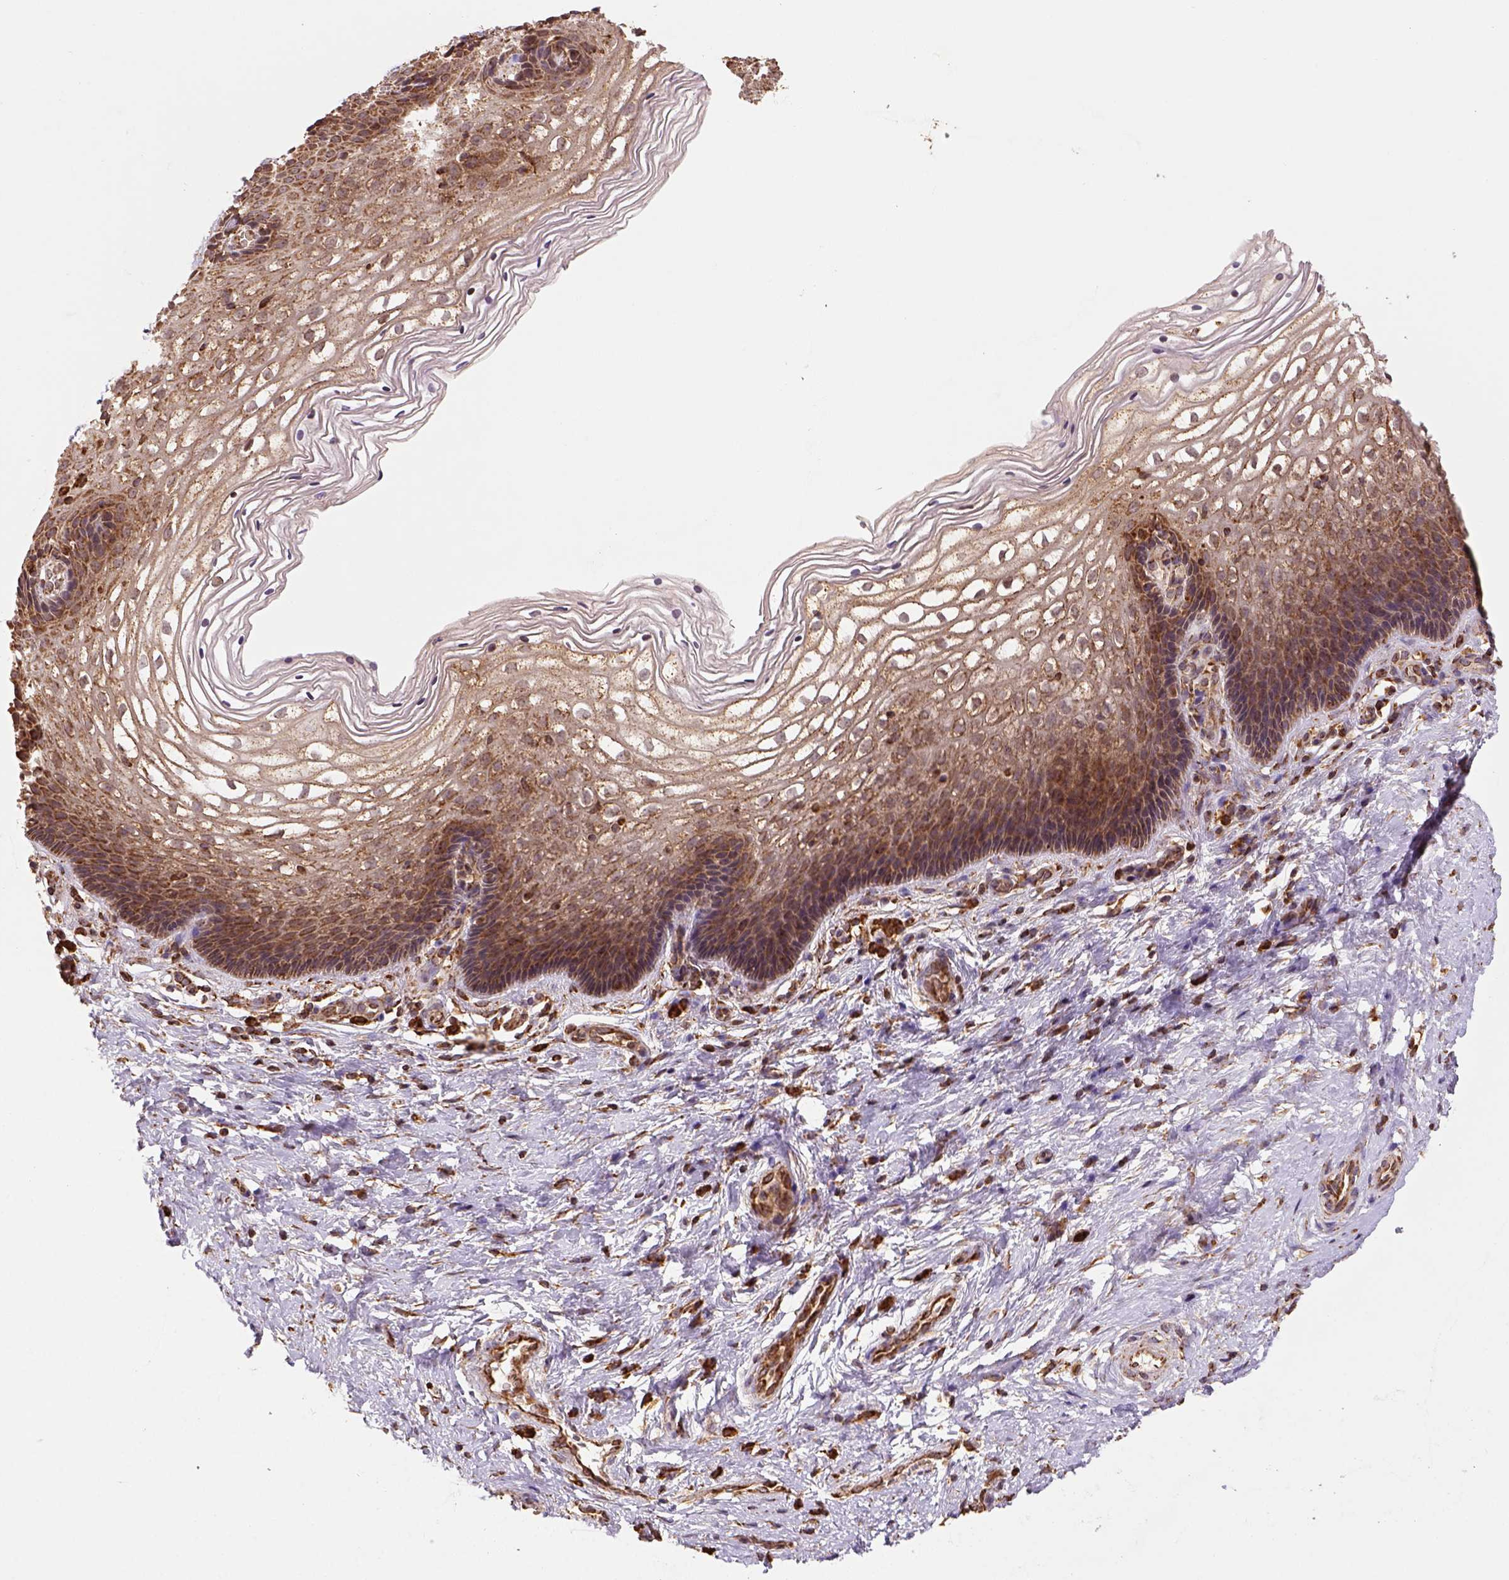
{"staining": {"intensity": "strong", "quantity": ">75%", "location": "cytoplasmic/membranous"}, "tissue": "cervix", "cell_type": "Glandular cells", "image_type": "normal", "snomed": [{"axis": "morphology", "description": "Normal tissue, NOS"}, {"axis": "topography", "description": "Cervix"}], "caption": "This histopathology image reveals immunohistochemistry staining of benign cervix, with high strong cytoplasmic/membranous positivity in about >75% of glandular cells.", "gene": "MAPK8IP3", "patient": {"sex": "female", "age": 34}}